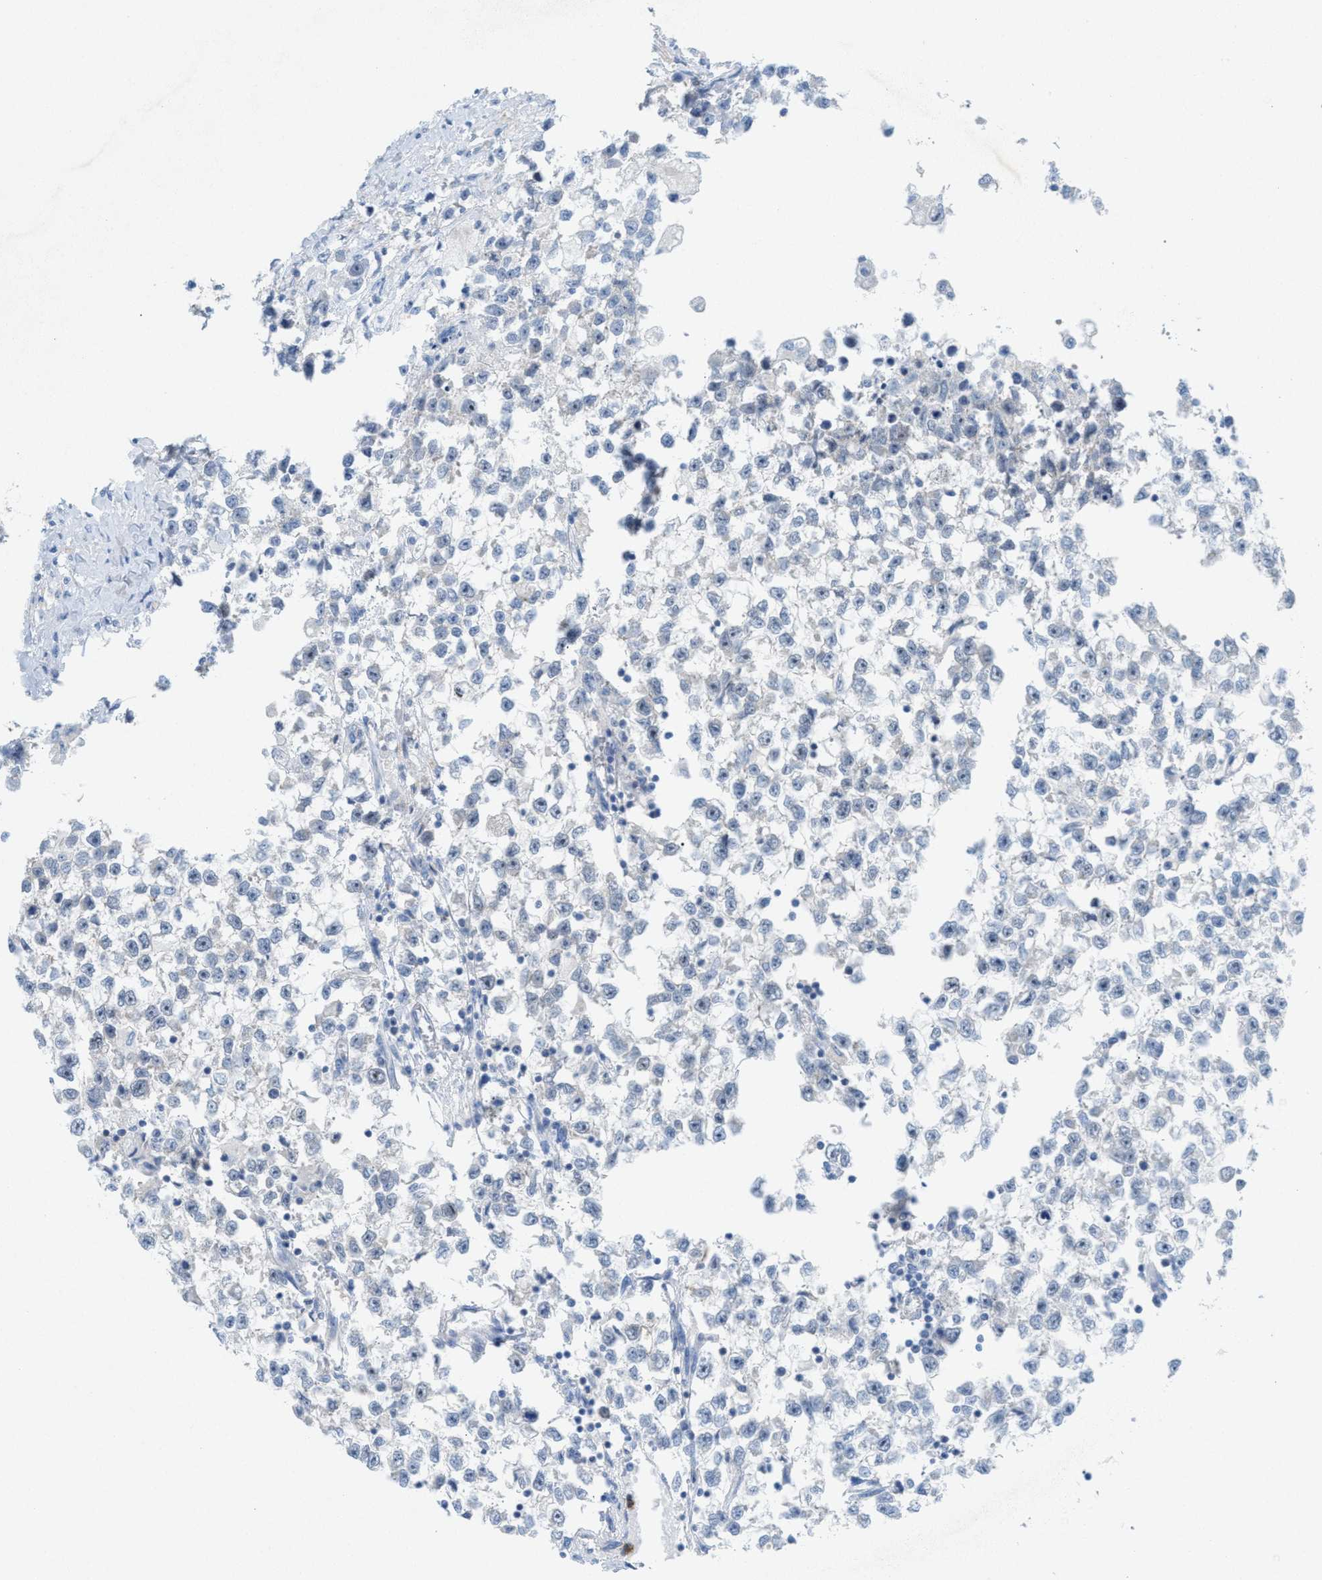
{"staining": {"intensity": "negative", "quantity": "none", "location": "none"}, "tissue": "testis cancer", "cell_type": "Tumor cells", "image_type": "cancer", "snomed": [{"axis": "morphology", "description": "Seminoma, NOS"}, {"axis": "morphology", "description": "Carcinoma, Embryonal, NOS"}, {"axis": "topography", "description": "Testis"}], "caption": "Testis cancer stained for a protein using immunohistochemistry (IHC) shows no staining tumor cells.", "gene": "CMTM1", "patient": {"sex": "male", "age": 51}}